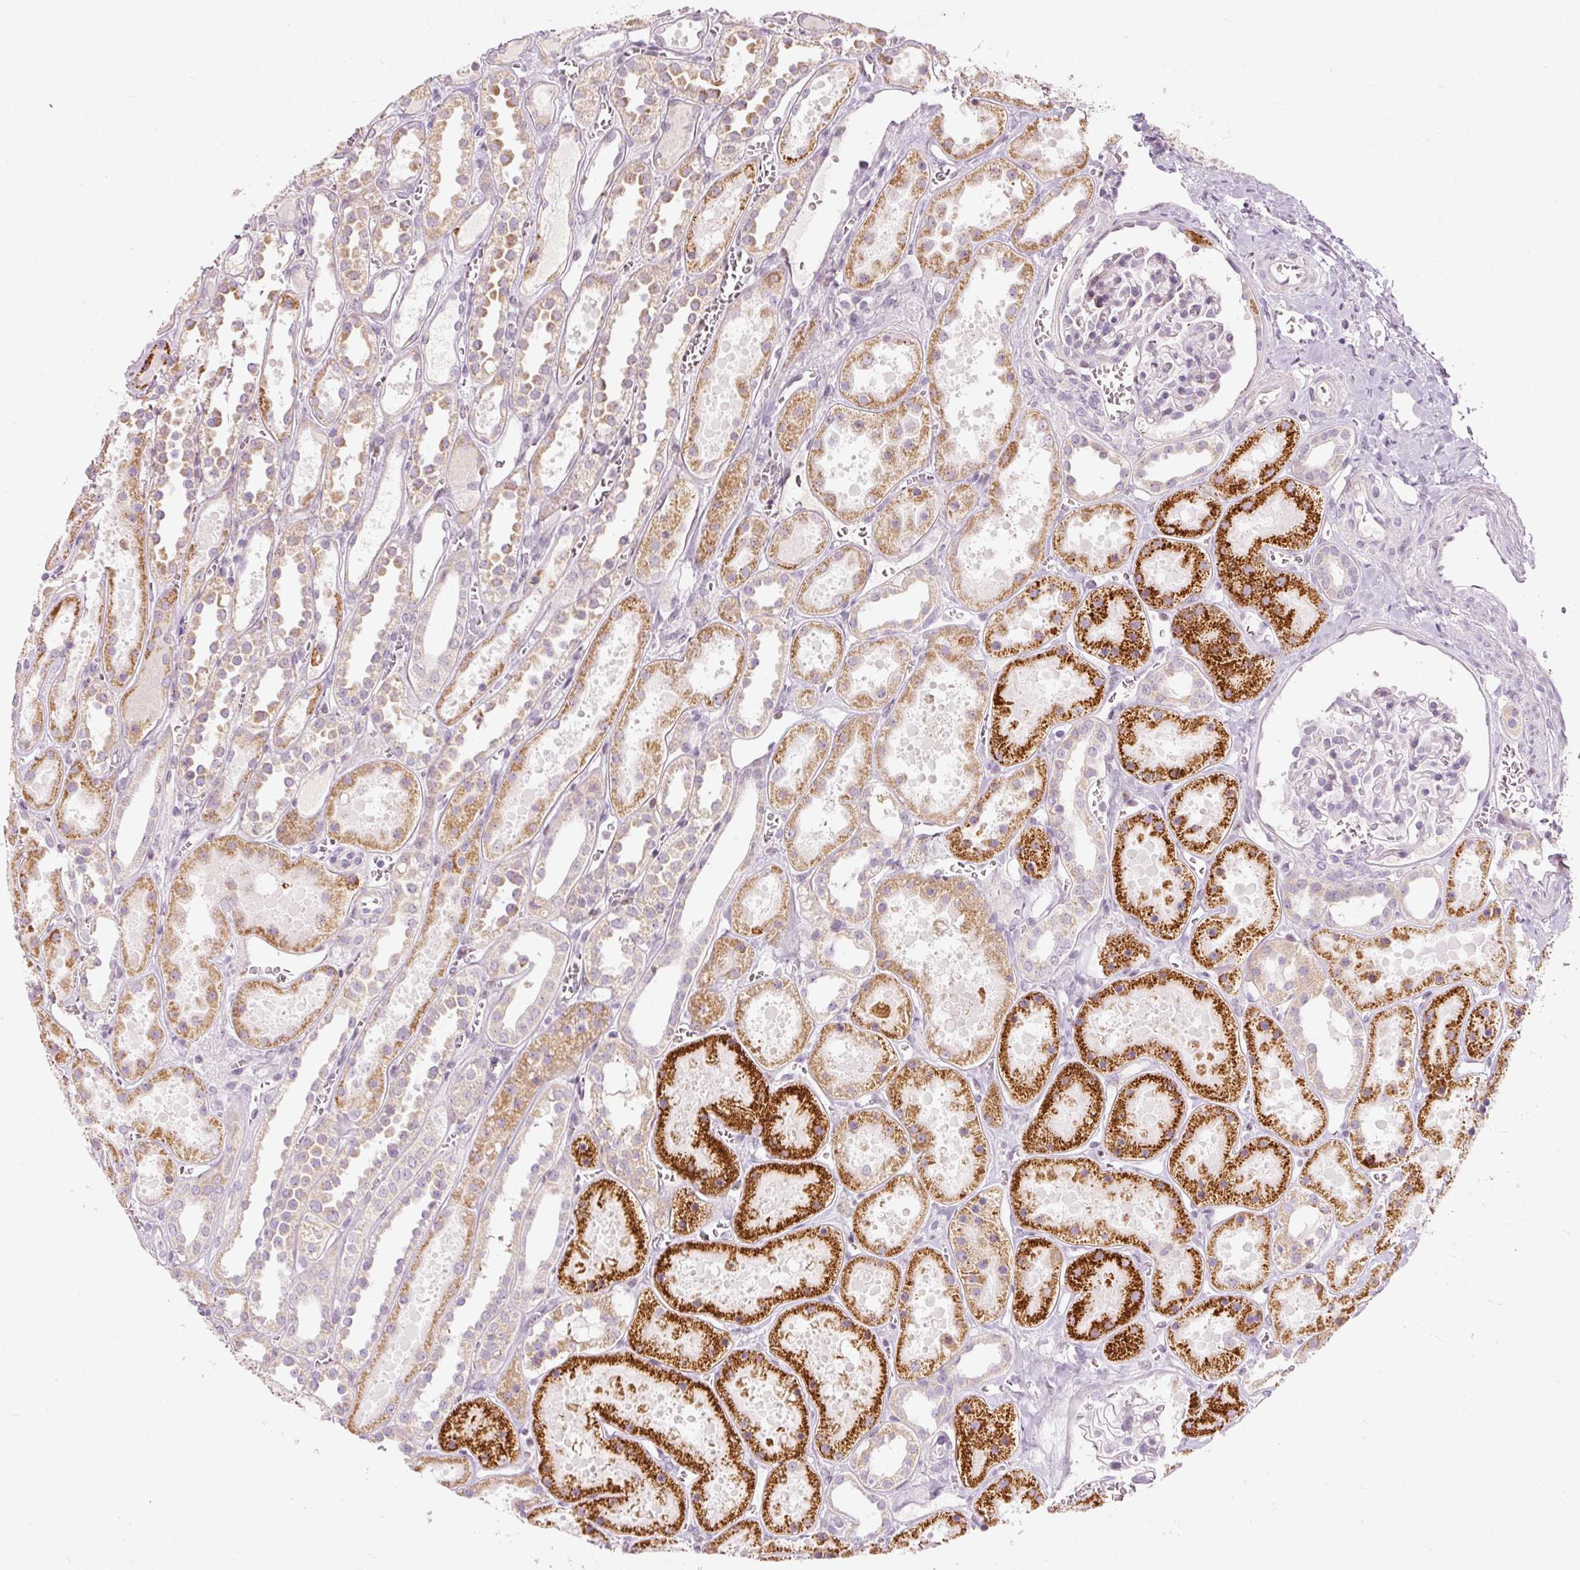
{"staining": {"intensity": "negative", "quantity": "none", "location": "none"}, "tissue": "kidney", "cell_type": "Cells in glomeruli", "image_type": "normal", "snomed": [{"axis": "morphology", "description": "Normal tissue, NOS"}, {"axis": "topography", "description": "Kidney"}], "caption": "High magnification brightfield microscopy of unremarkable kidney stained with DAB (brown) and counterstained with hematoxylin (blue): cells in glomeruli show no significant positivity. (Brightfield microscopy of DAB immunohistochemistry at high magnification).", "gene": "RNF39", "patient": {"sex": "female", "age": 41}}